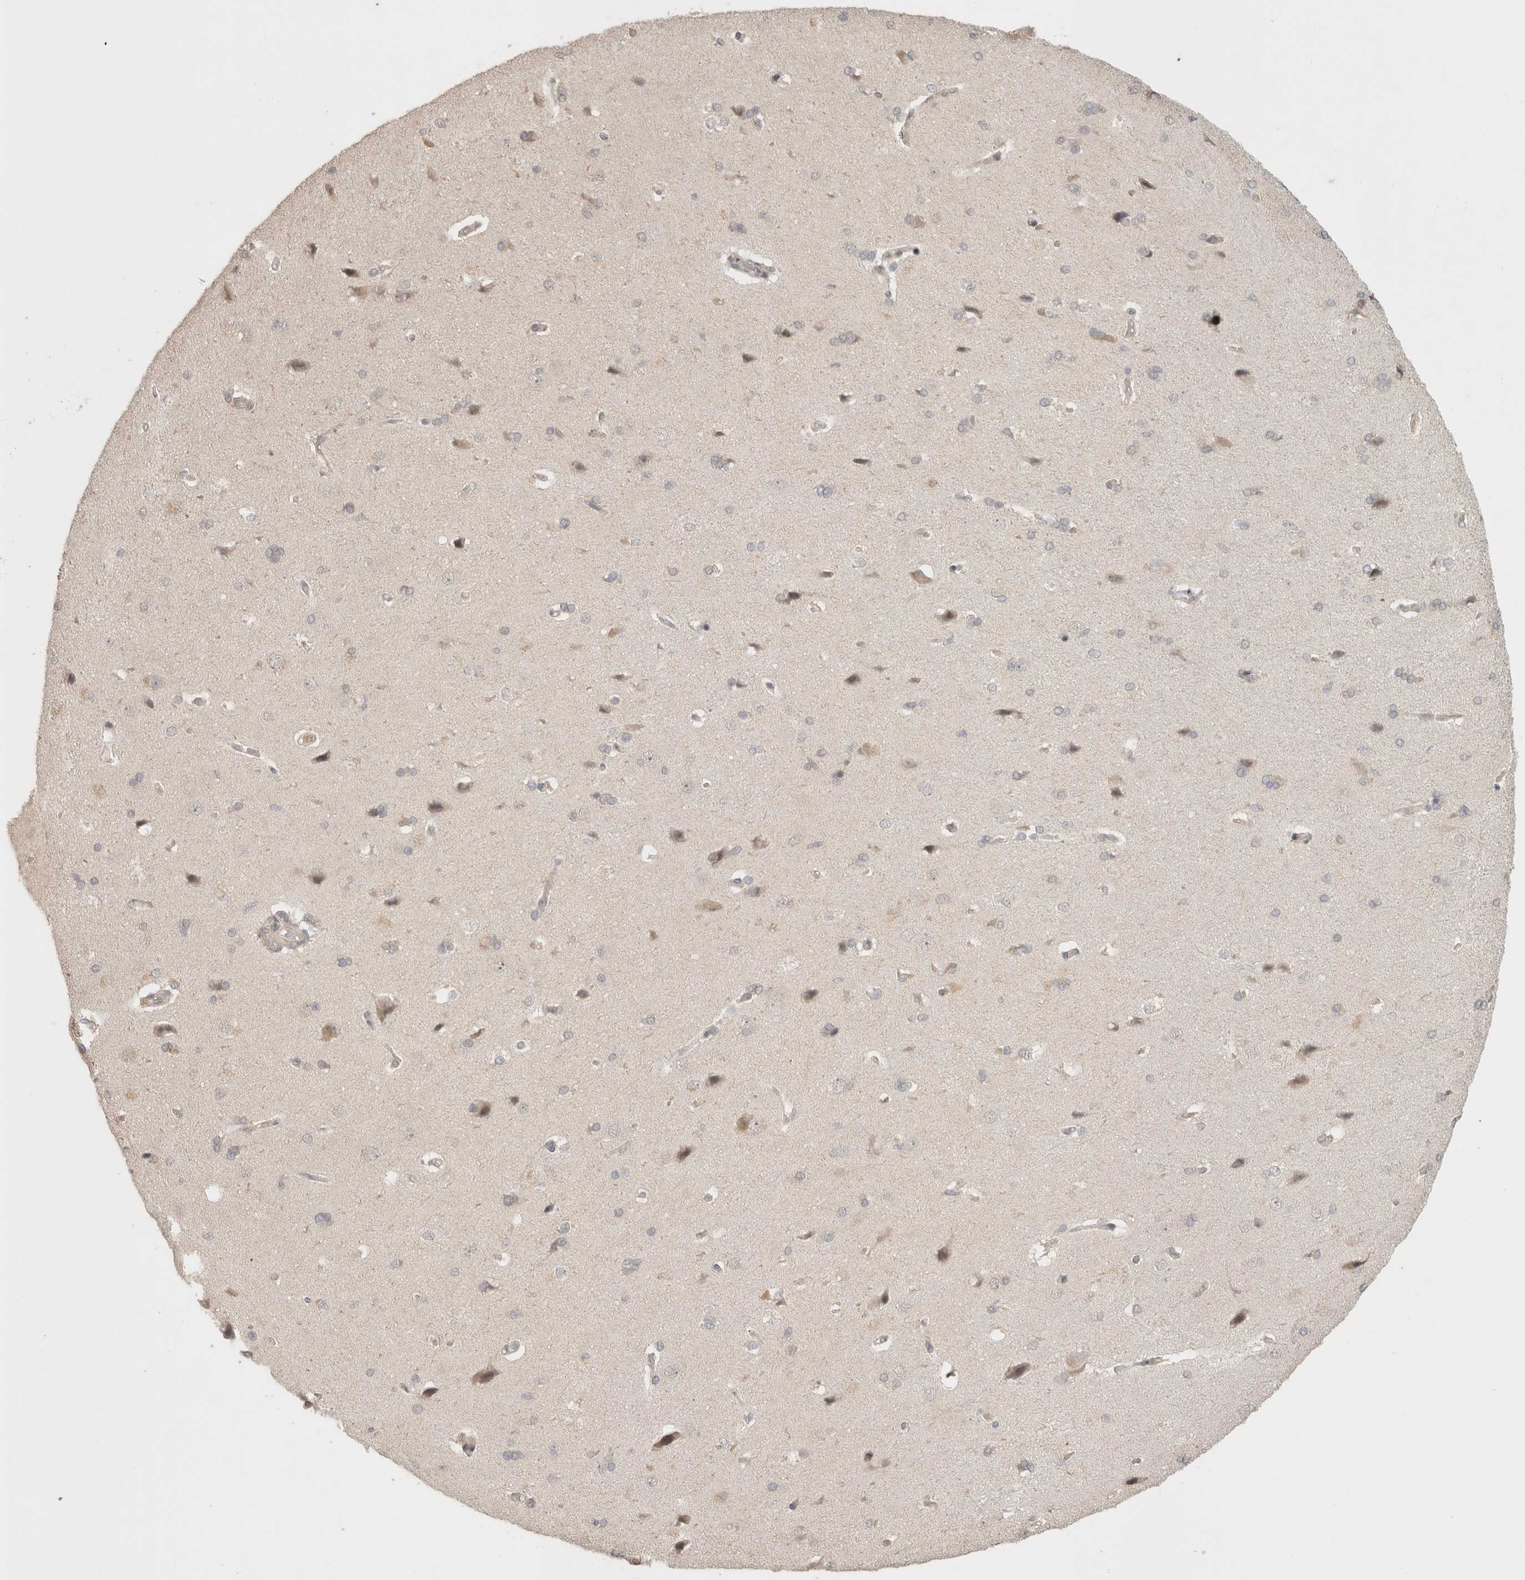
{"staining": {"intensity": "weak", "quantity": ">75%", "location": "cytoplasmic/membranous"}, "tissue": "cerebral cortex", "cell_type": "Endothelial cells", "image_type": "normal", "snomed": [{"axis": "morphology", "description": "Normal tissue, NOS"}, {"axis": "topography", "description": "Cerebral cortex"}], "caption": "Protein expression analysis of benign cerebral cortex exhibits weak cytoplasmic/membranous expression in approximately >75% of endothelial cells. (Brightfield microscopy of DAB IHC at high magnification).", "gene": "HSPG2", "patient": {"sex": "male", "age": 62}}